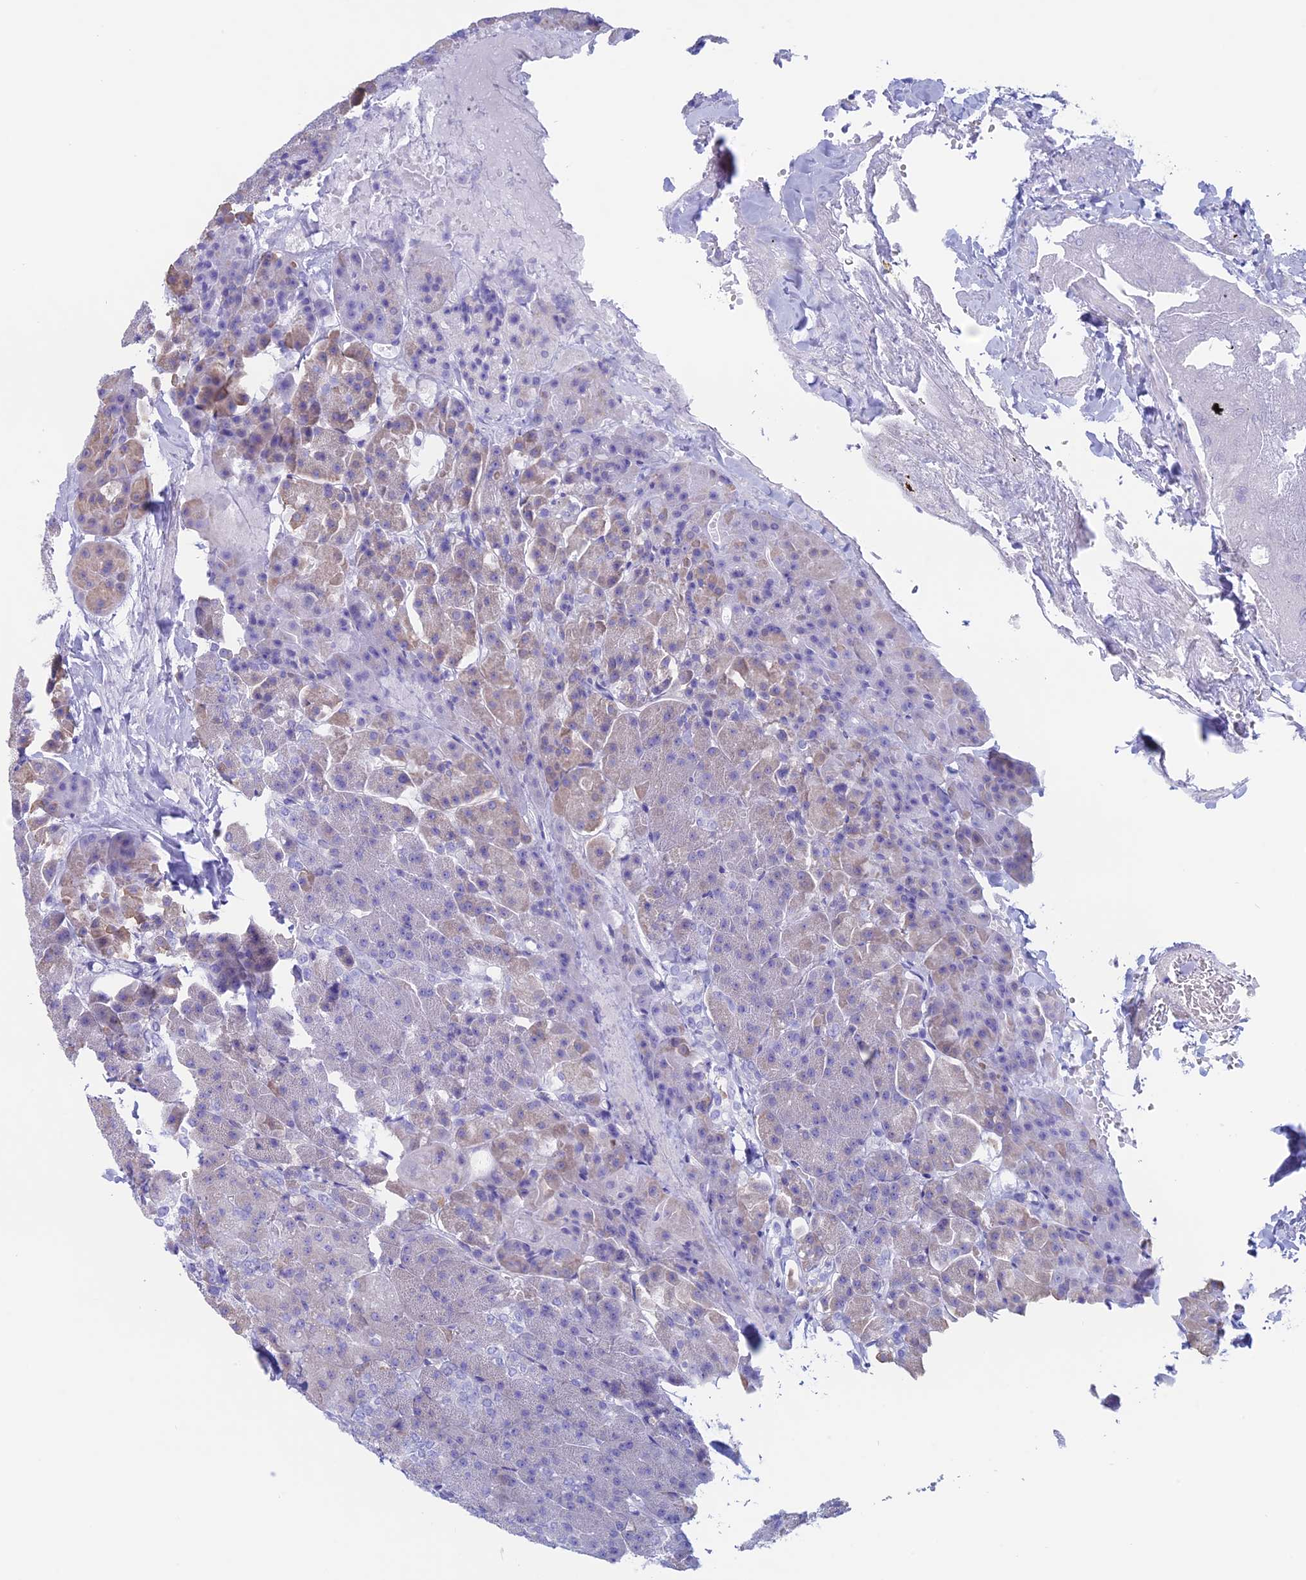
{"staining": {"intensity": "weak", "quantity": "<25%", "location": "cytoplasmic/membranous"}, "tissue": "pancreas", "cell_type": "Exocrine glandular cells", "image_type": "normal", "snomed": [{"axis": "morphology", "description": "Normal tissue, NOS"}, {"axis": "morphology", "description": "Carcinoid, malignant, NOS"}, {"axis": "topography", "description": "Pancreas"}], "caption": "Protein analysis of benign pancreas reveals no significant staining in exocrine glandular cells. Nuclei are stained in blue.", "gene": "RP1", "patient": {"sex": "female", "age": 35}}